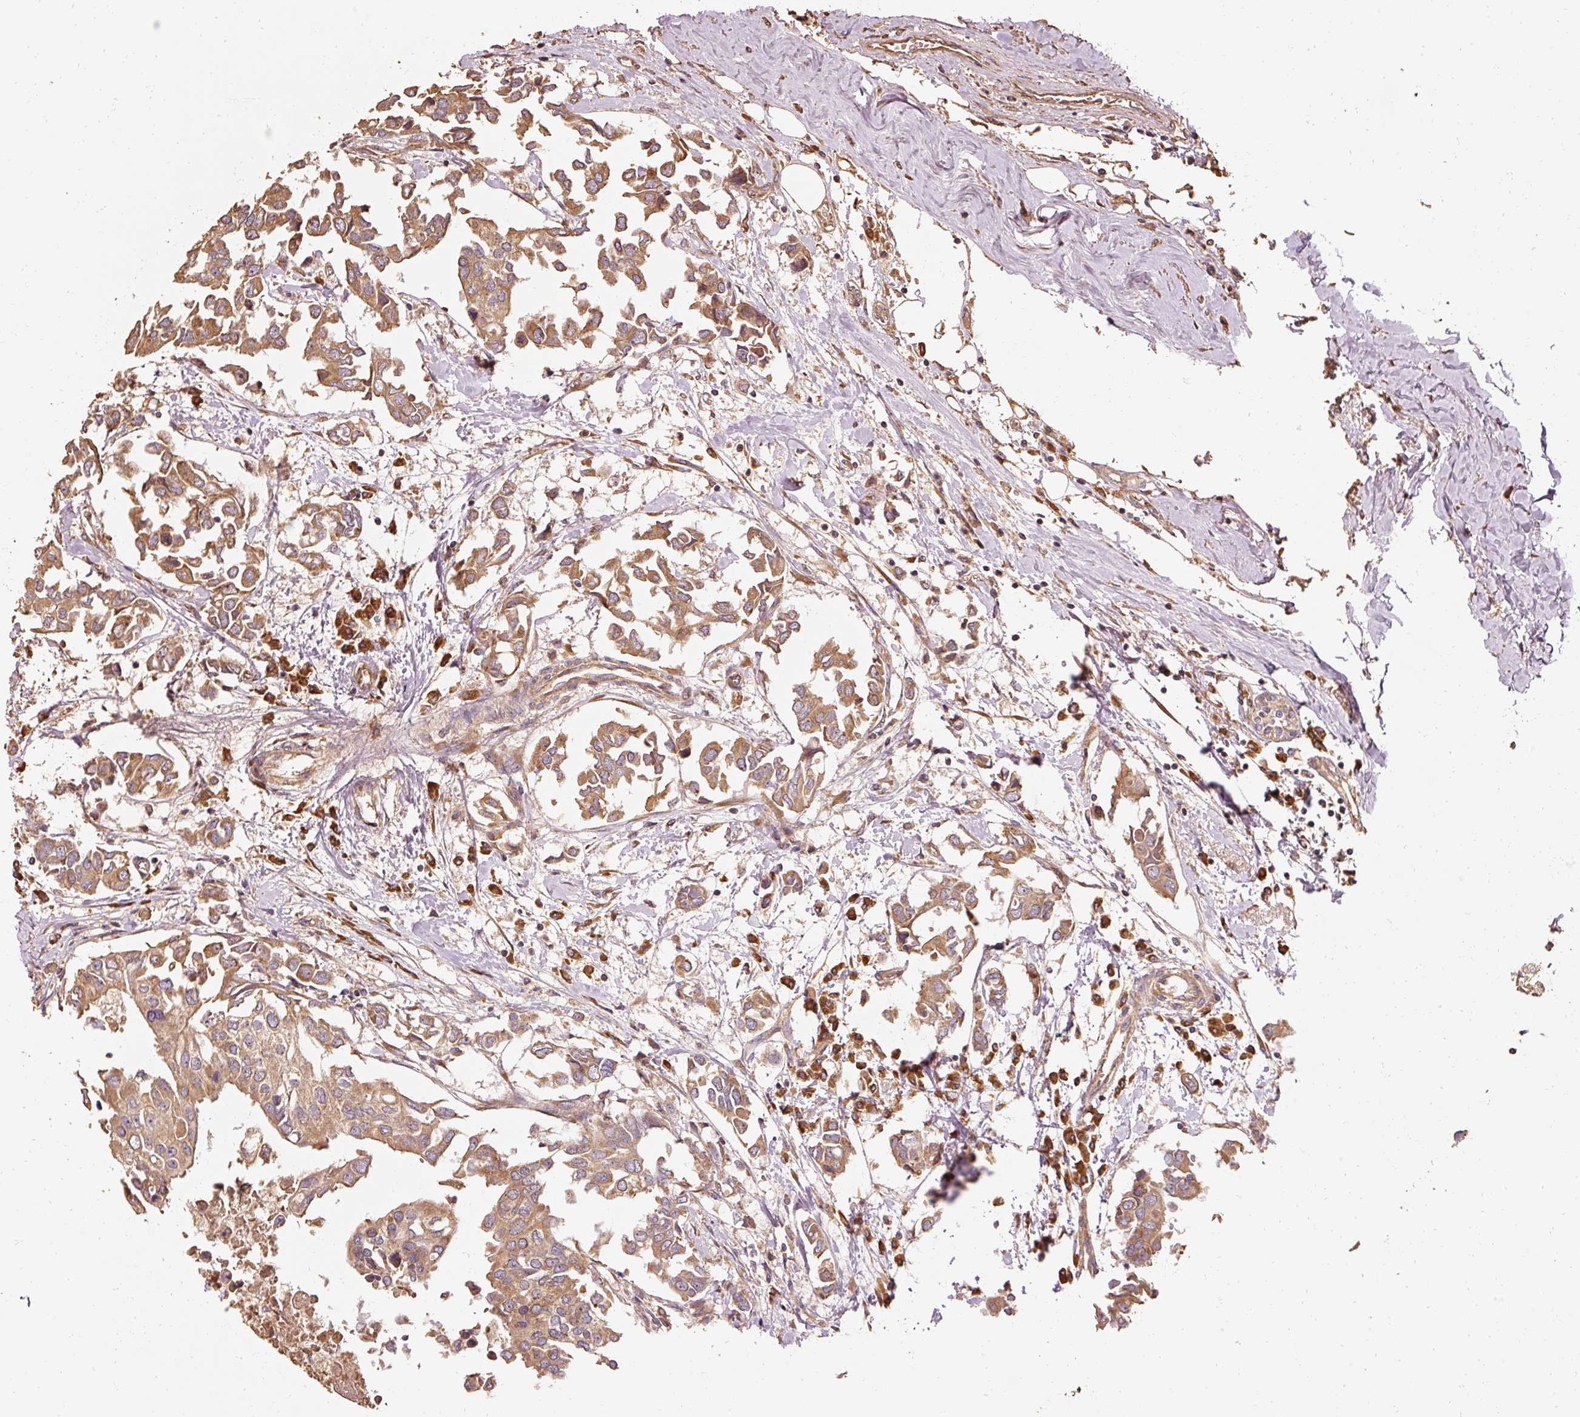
{"staining": {"intensity": "moderate", "quantity": ">75%", "location": "cytoplasmic/membranous"}, "tissue": "breast cancer", "cell_type": "Tumor cells", "image_type": "cancer", "snomed": [{"axis": "morphology", "description": "Duct carcinoma"}, {"axis": "topography", "description": "Breast"}], "caption": "Breast cancer (invasive ductal carcinoma) stained for a protein (brown) demonstrates moderate cytoplasmic/membranous positive staining in approximately >75% of tumor cells.", "gene": "EFHC1", "patient": {"sex": "female", "age": 83}}